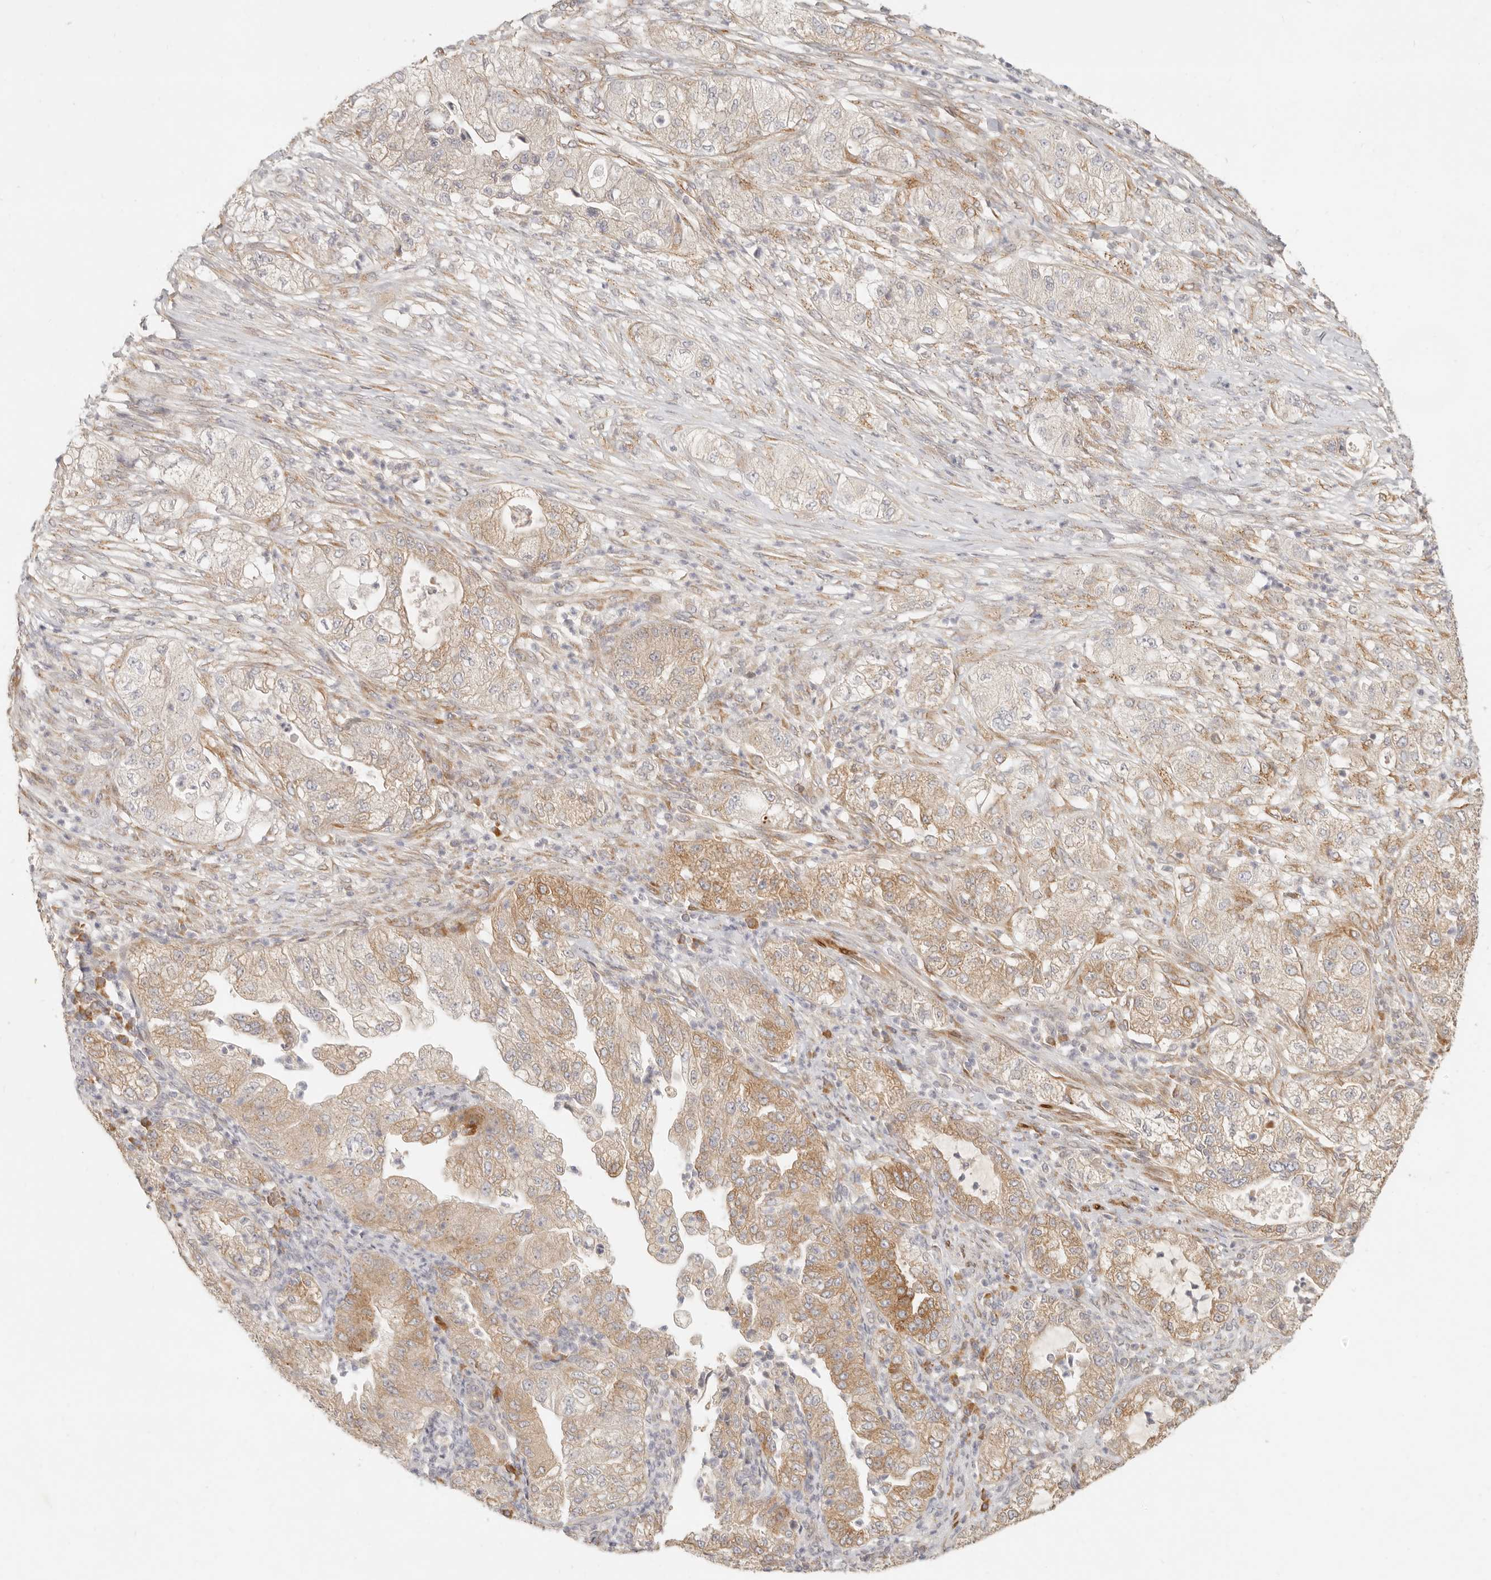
{"staining": {"intensity": "moderate", "quantity": ">75%", "location": "cytoplasmic/membranous"}, "tissue": "pancreatic cancer", "cell_type": "Tumor cells", "image_type": "cancer", "snomed": [{"axis": "morphology", "description": "Adenocarcinoma, NOS"}, {"axis": "topography", "description": "Pancreas"}], "caption": "Pancreatic cancer (adenocarcinoma) stained for a protein shows moderate cytoplasmic/membranous positivity in tumor cells.", "gene": "PABPC4", "patient": {"sex": "female", "age": 78}}